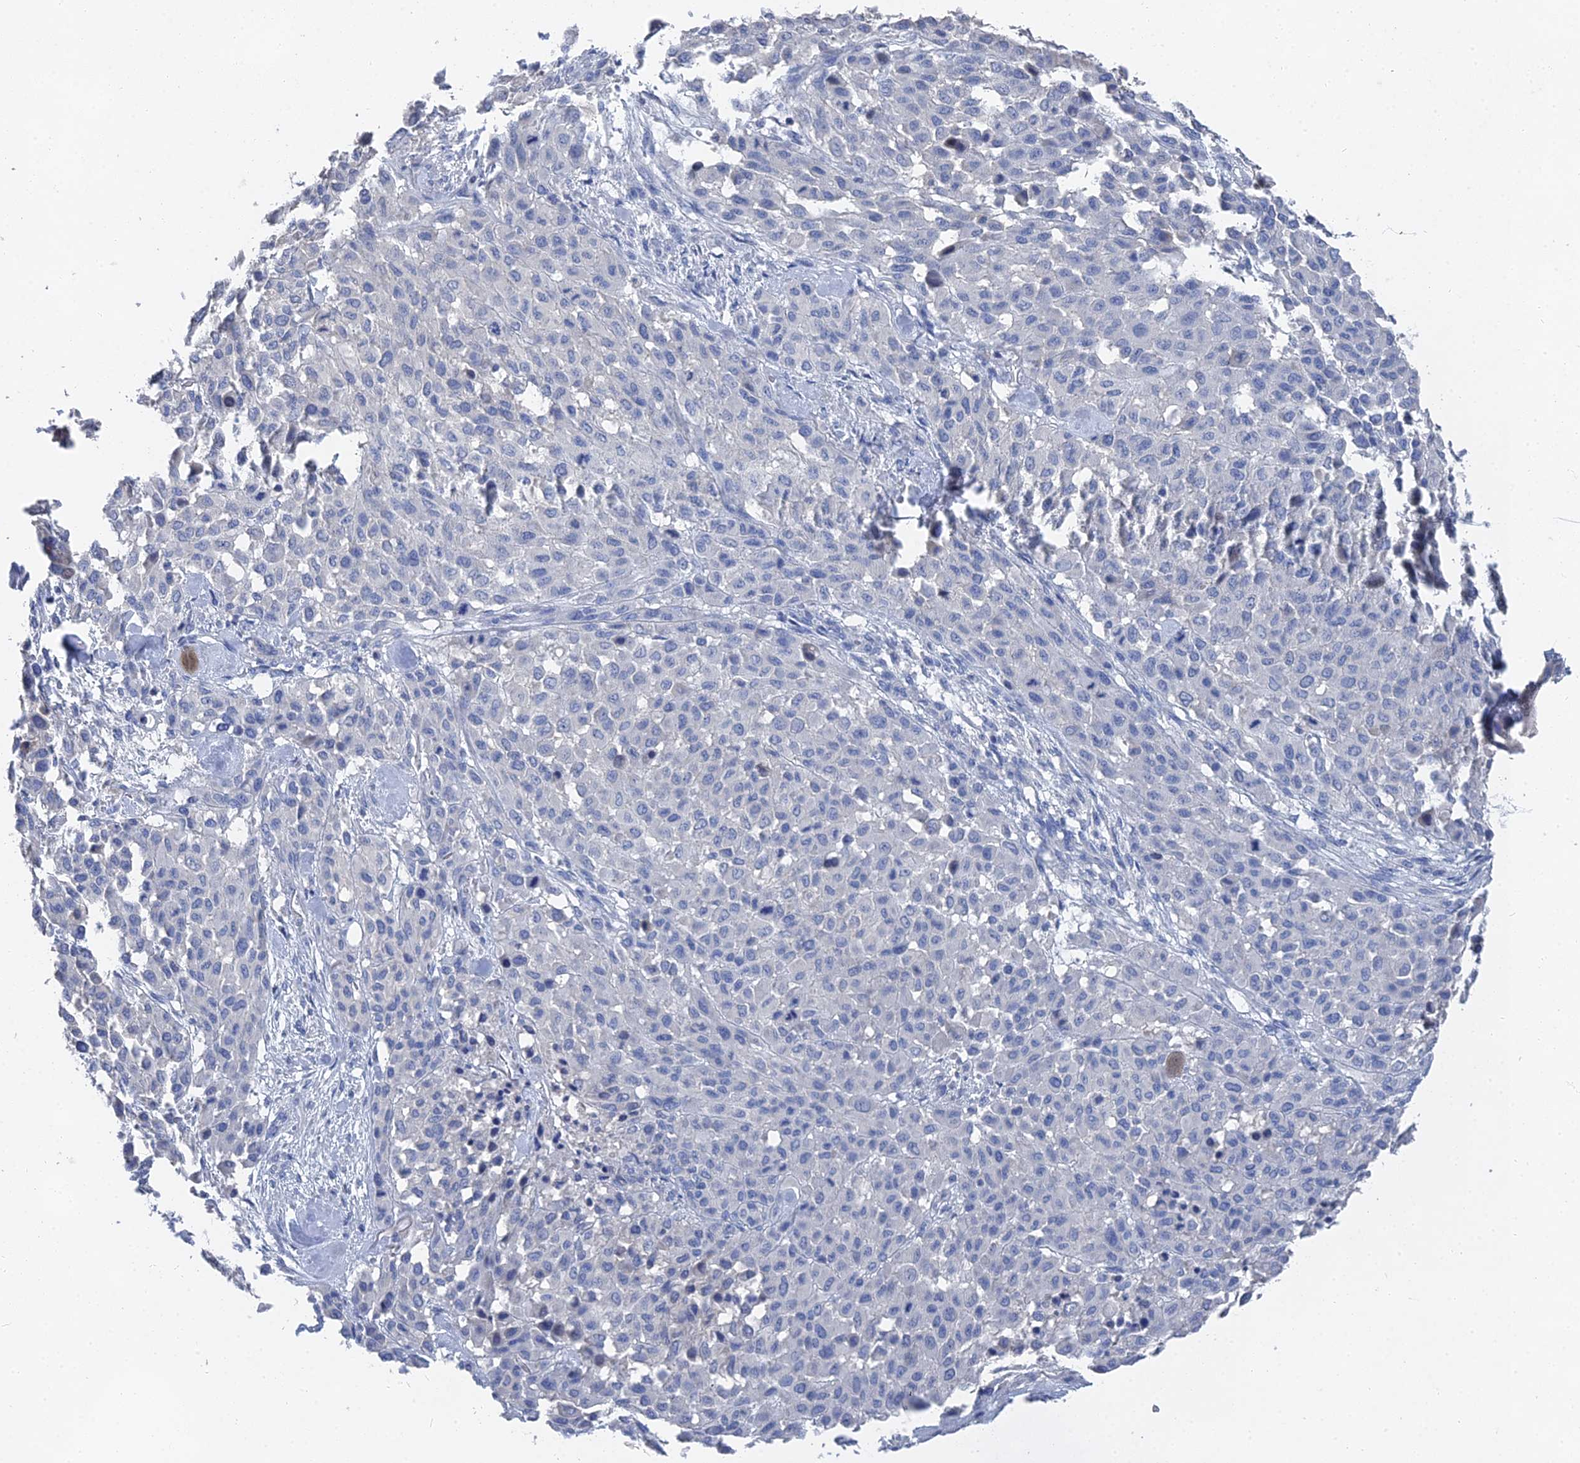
{"staining": {"intensity": "negative", "quantity": "none", "location": "none"}, "tissue": "melanoma", "cell_type": "Tumor cells", "image_type": "cancer", "snomed": [{"axis": "morphology", "description": "Malignant melanoma, Metastatic site"}, {"axis": "topography", "description": "Skin"}], "caption": "Melanoma stained for a protein using immunohistochemistry exhibits no expression tumor cells.", "gene": "GFAP", "patient": {"sex": "female", "age": 81}}